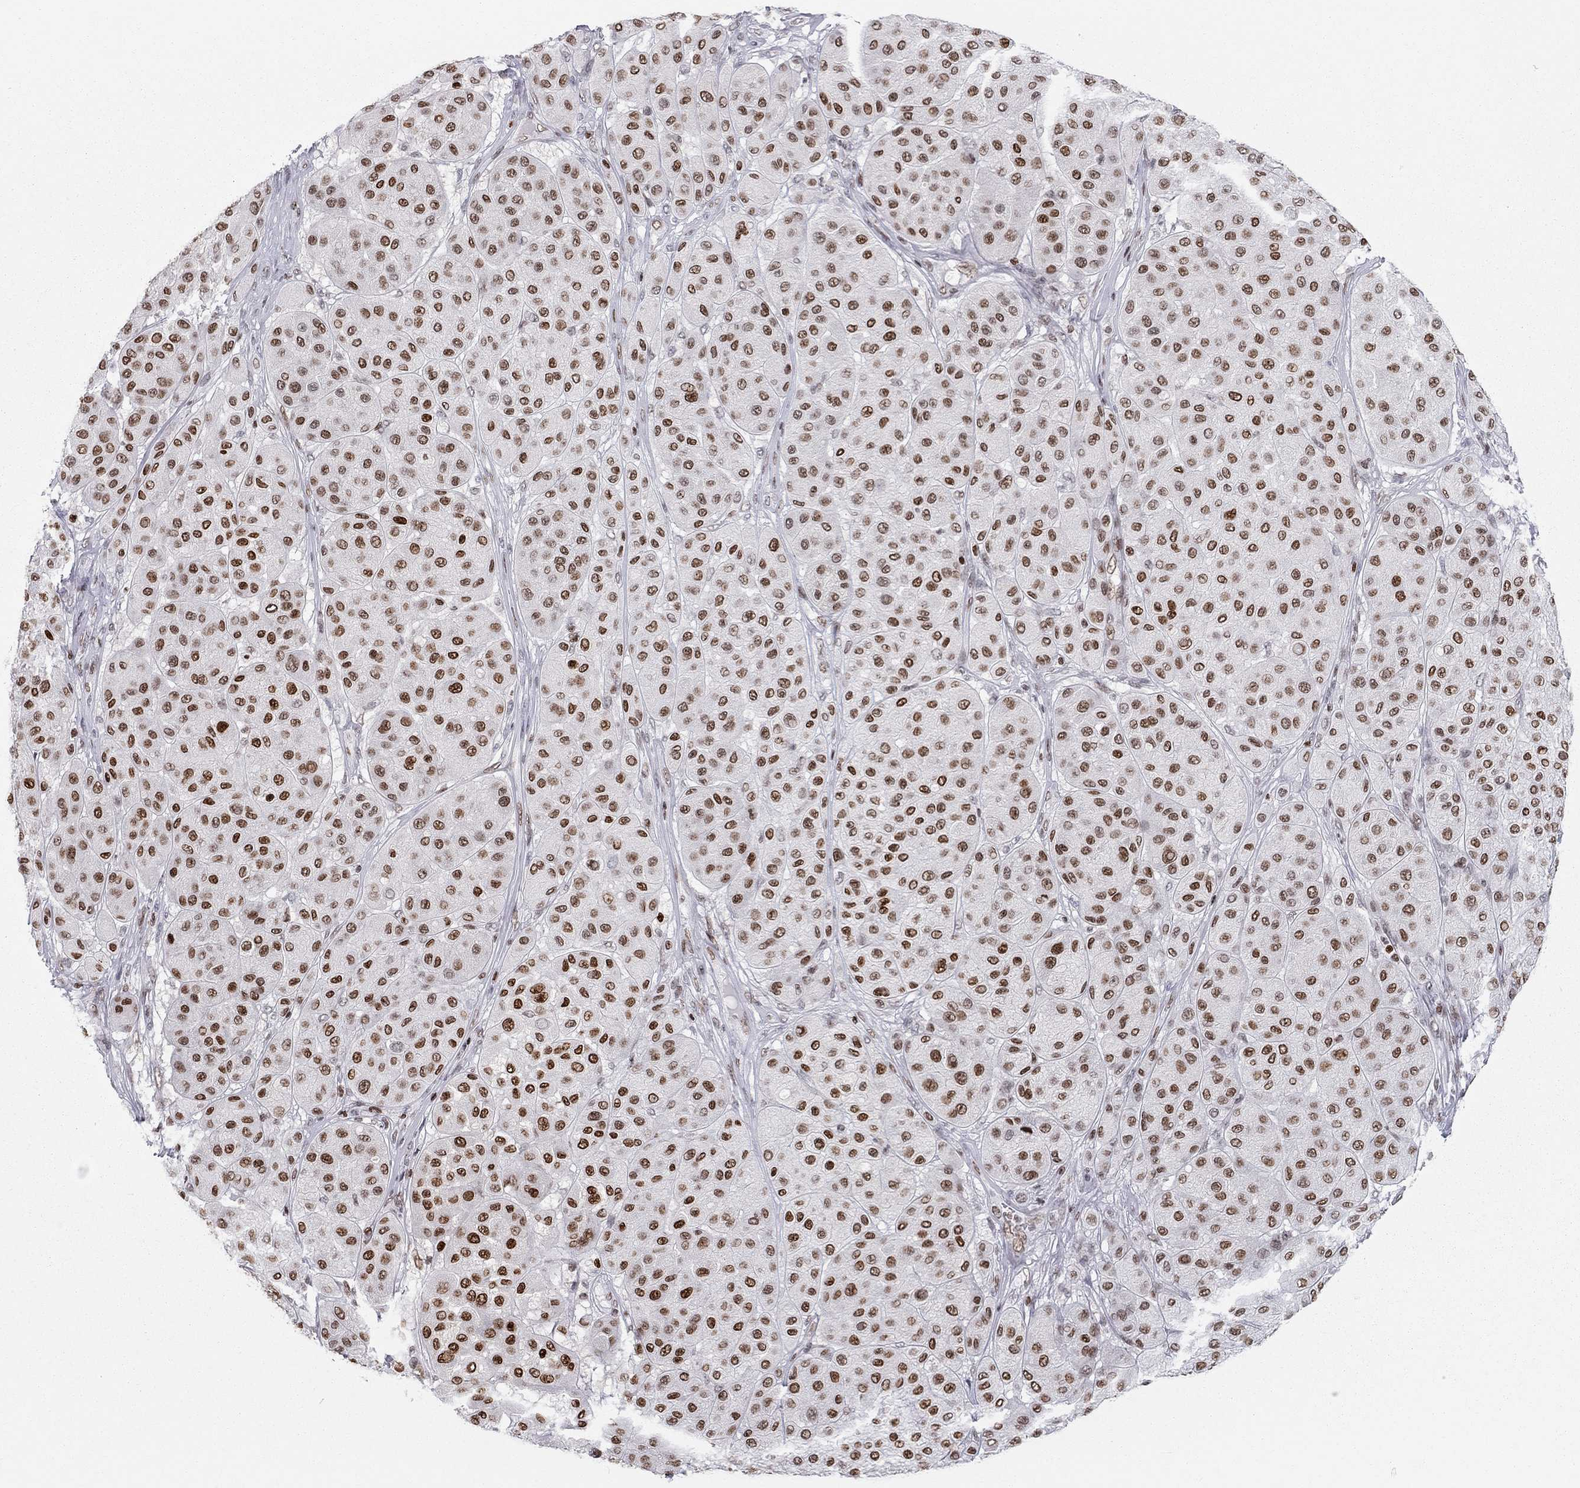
{"staining": {"intensity": "strong", "quantity": "<25%", "location": "nuclear"}, "tissue": "melanoma", "cell_type": "Tumor cells", "image_type": "cancer", "snomed": [{"axis": "morphology", "description": "Malignant melanoma, Metastatic site"}, {"axis": "topography", "description": "Smooth muscle"}], "caption": "Approximately <25% of tumor cells in human melanoma display strong nuclear protein positivity as visualized by brown immunohistochemical staining.", "gene": "H2AX", "patient": {"sex": "male", "age": 41}}